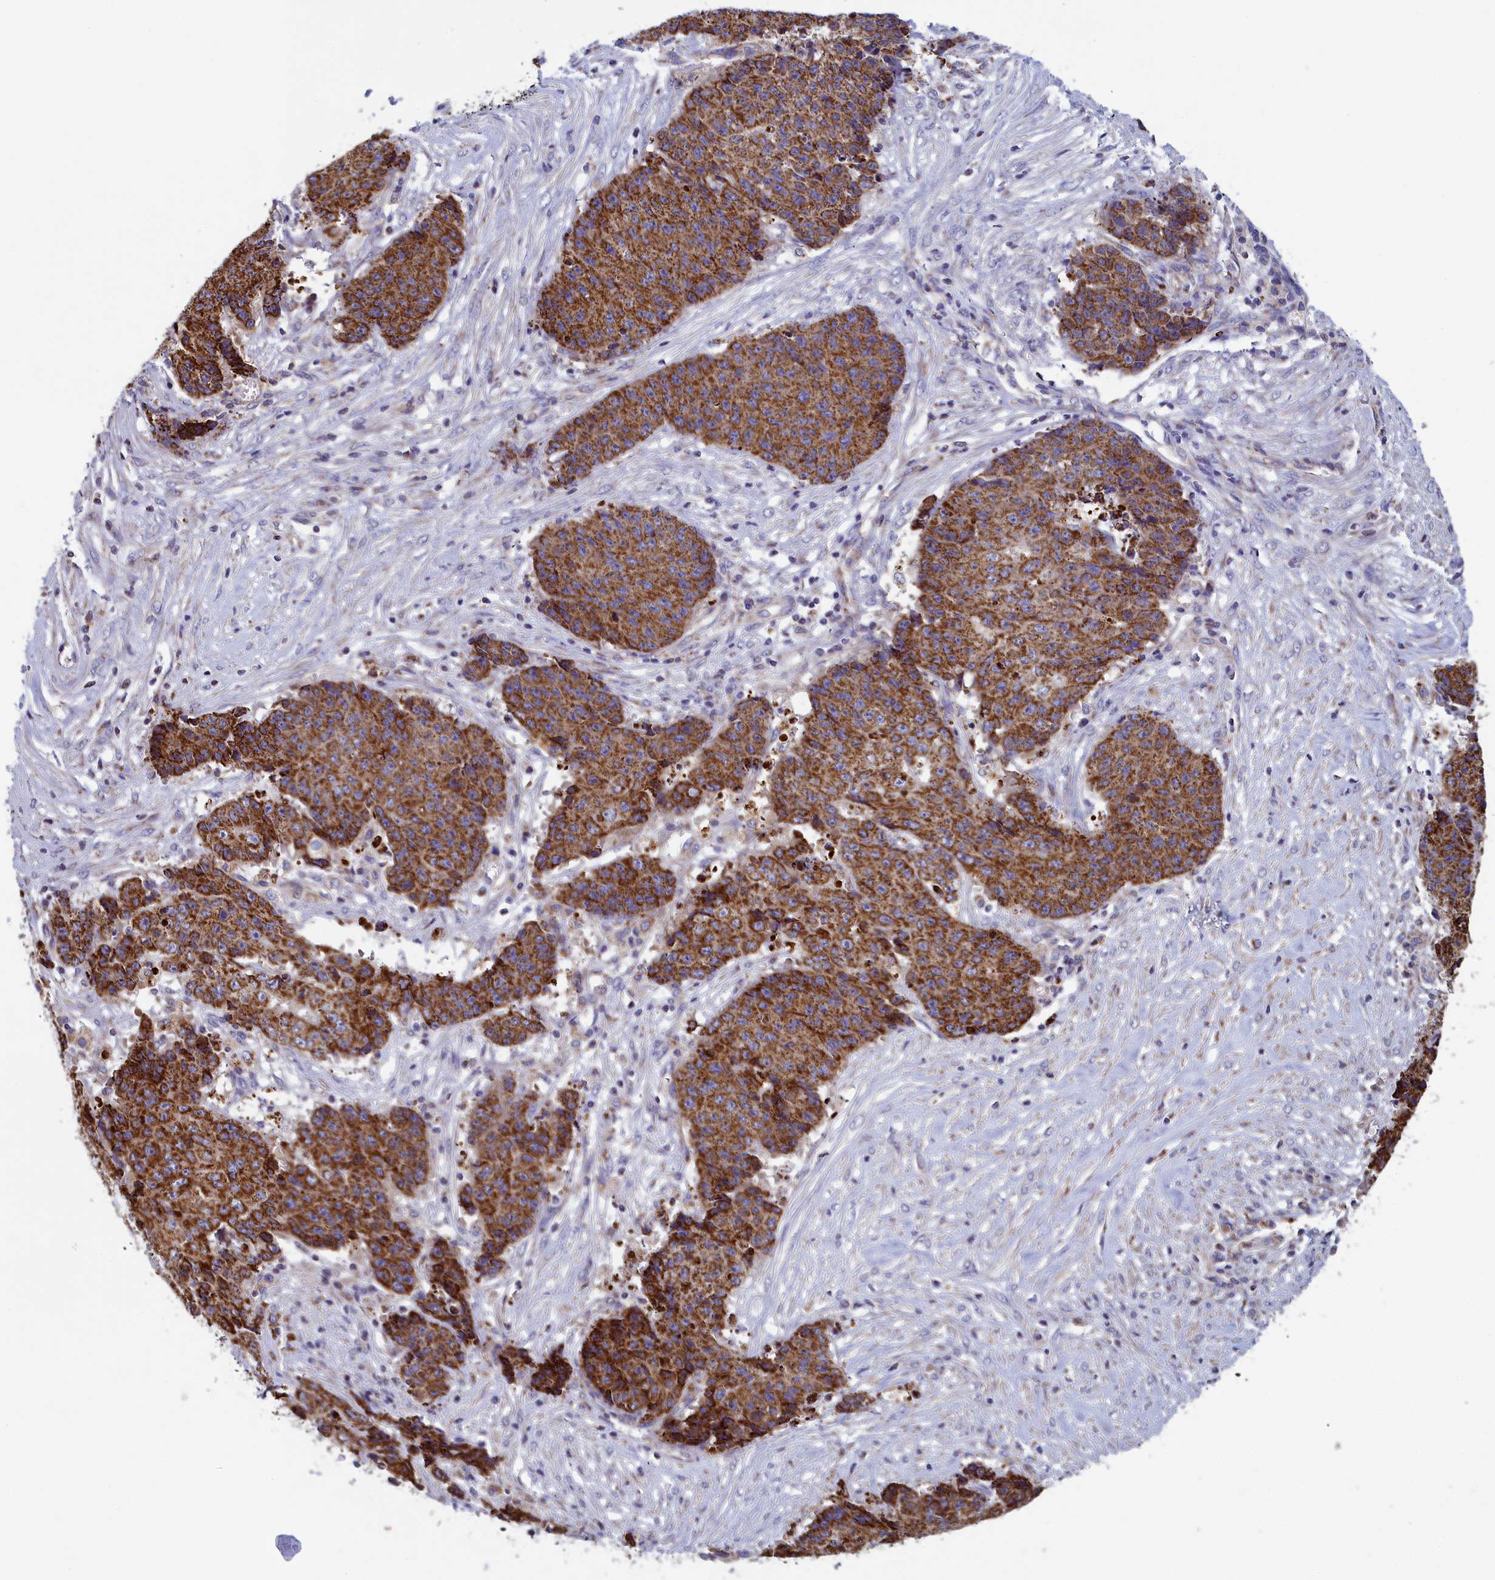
{"staining": {"intensity": "strong", "quantity": ">75%", "location": "cytoplasmic/membranous"}, "tissue": "ovarian cancer", "cell_type": "Tumor cells", "image_type": "cancer", "snomed": [{"axis": "morphology", "description": "Carcinoma, endometroid"}, {"axis": "topography", "description": "Ovary"}], "caption": "Endometroid carcinoma (ovarian) tissue displays strong cytoplasmic/membranous expression in approximately >75% of tumor cells, visualized by immunohistochemistry.", "gene": "IFT122", "patient": {"sex": "female", "age": 42}}